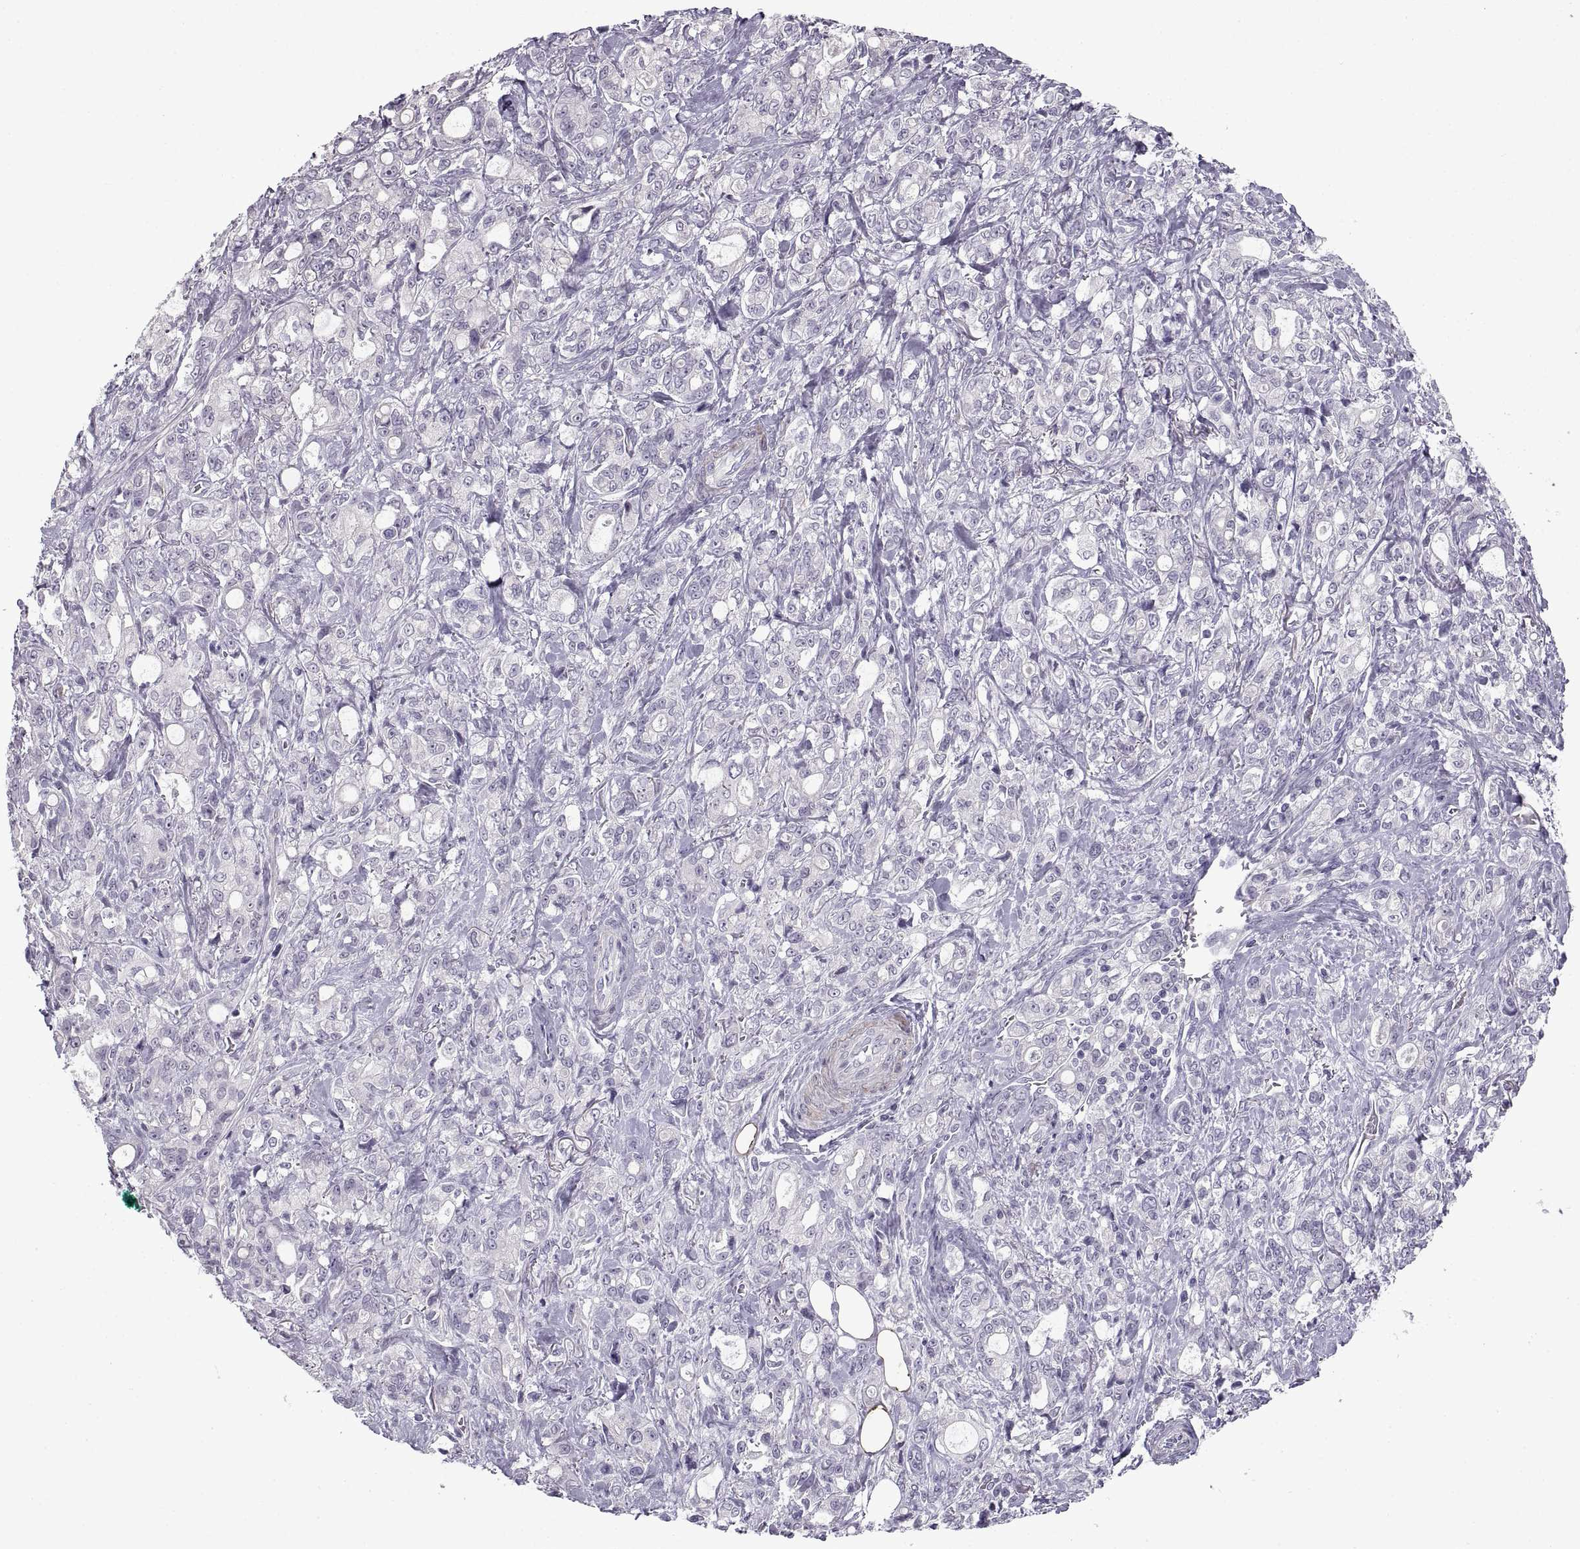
{"staining": {"intensity": "negative", "quantity": "none", "location": "none"}, "tissue": "stomach cancer", "cell_type": "Tumor cells", "image_type": "cancer", "snomed": [{"axis": "morphology", "description": "Adenocarcinoma, NOS"}, {"axis": "topography", "description": "Stomach"}], "caption": "The micrograph exhibits no staining of tumor cells in adenocarcinoma (stomach).", "gene": "BSPH1", "patient": {"sex": "male", "age": 63}}